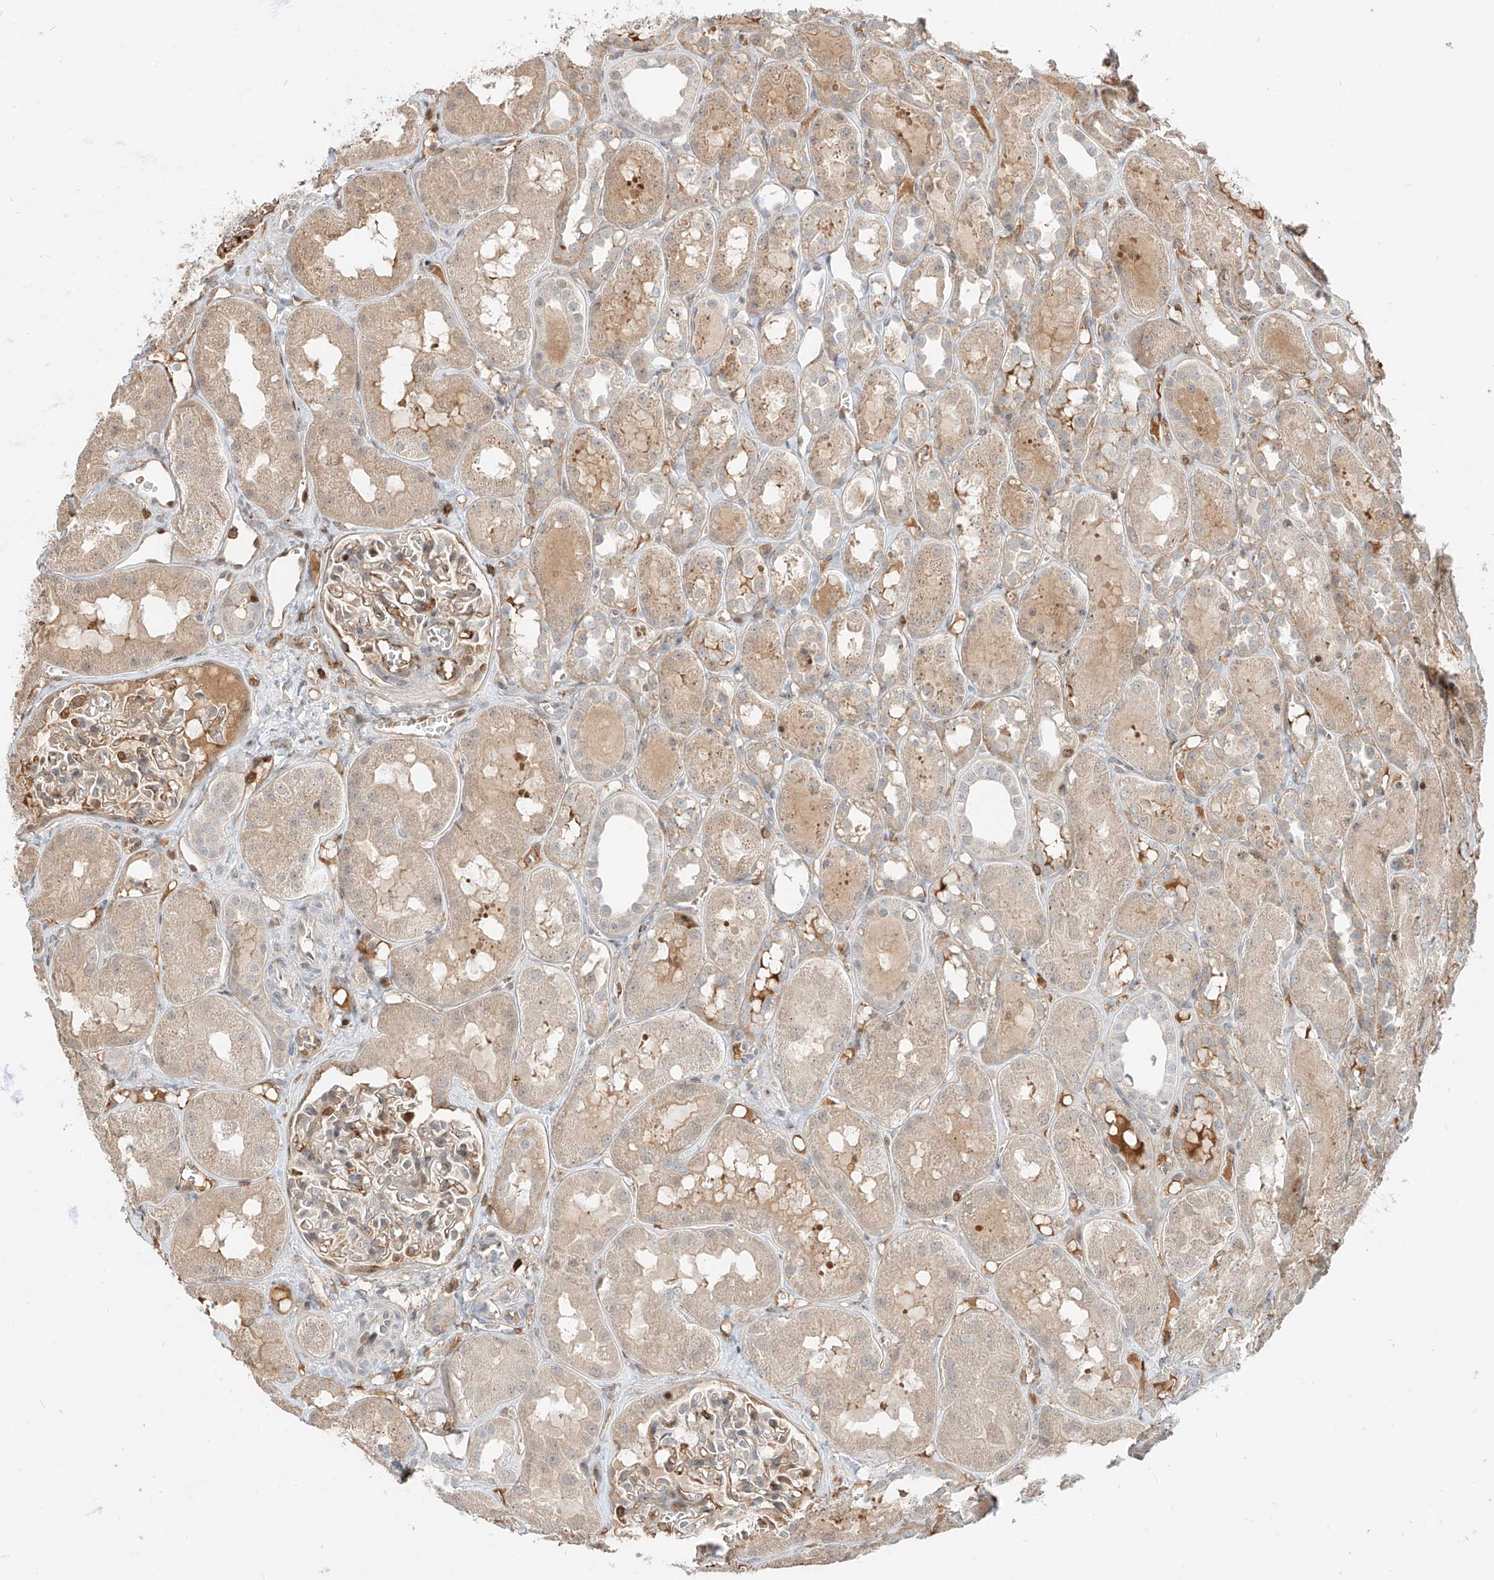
{"staining": {"intensity": "weak", "quantity": "25%-75%", "location": "cytoplasmic/membranous"}, "tissue": "kidney", "cell_type": "Cells in glomeruli", "image_type": "normal", "snomed": [{"axis": "morphology", "description": "Normal tissue, NOS"}, {"axis": "topography", "description": "Kidney"}], "caption": "Weak cytoplasmic/membranous protein positivity is present in approximately 25%-75% of cells in glomeruli in kidney. Nuclei are stained in blue.", "gene": "CEP162", "patient": {"sex": "male", "age": 16}}